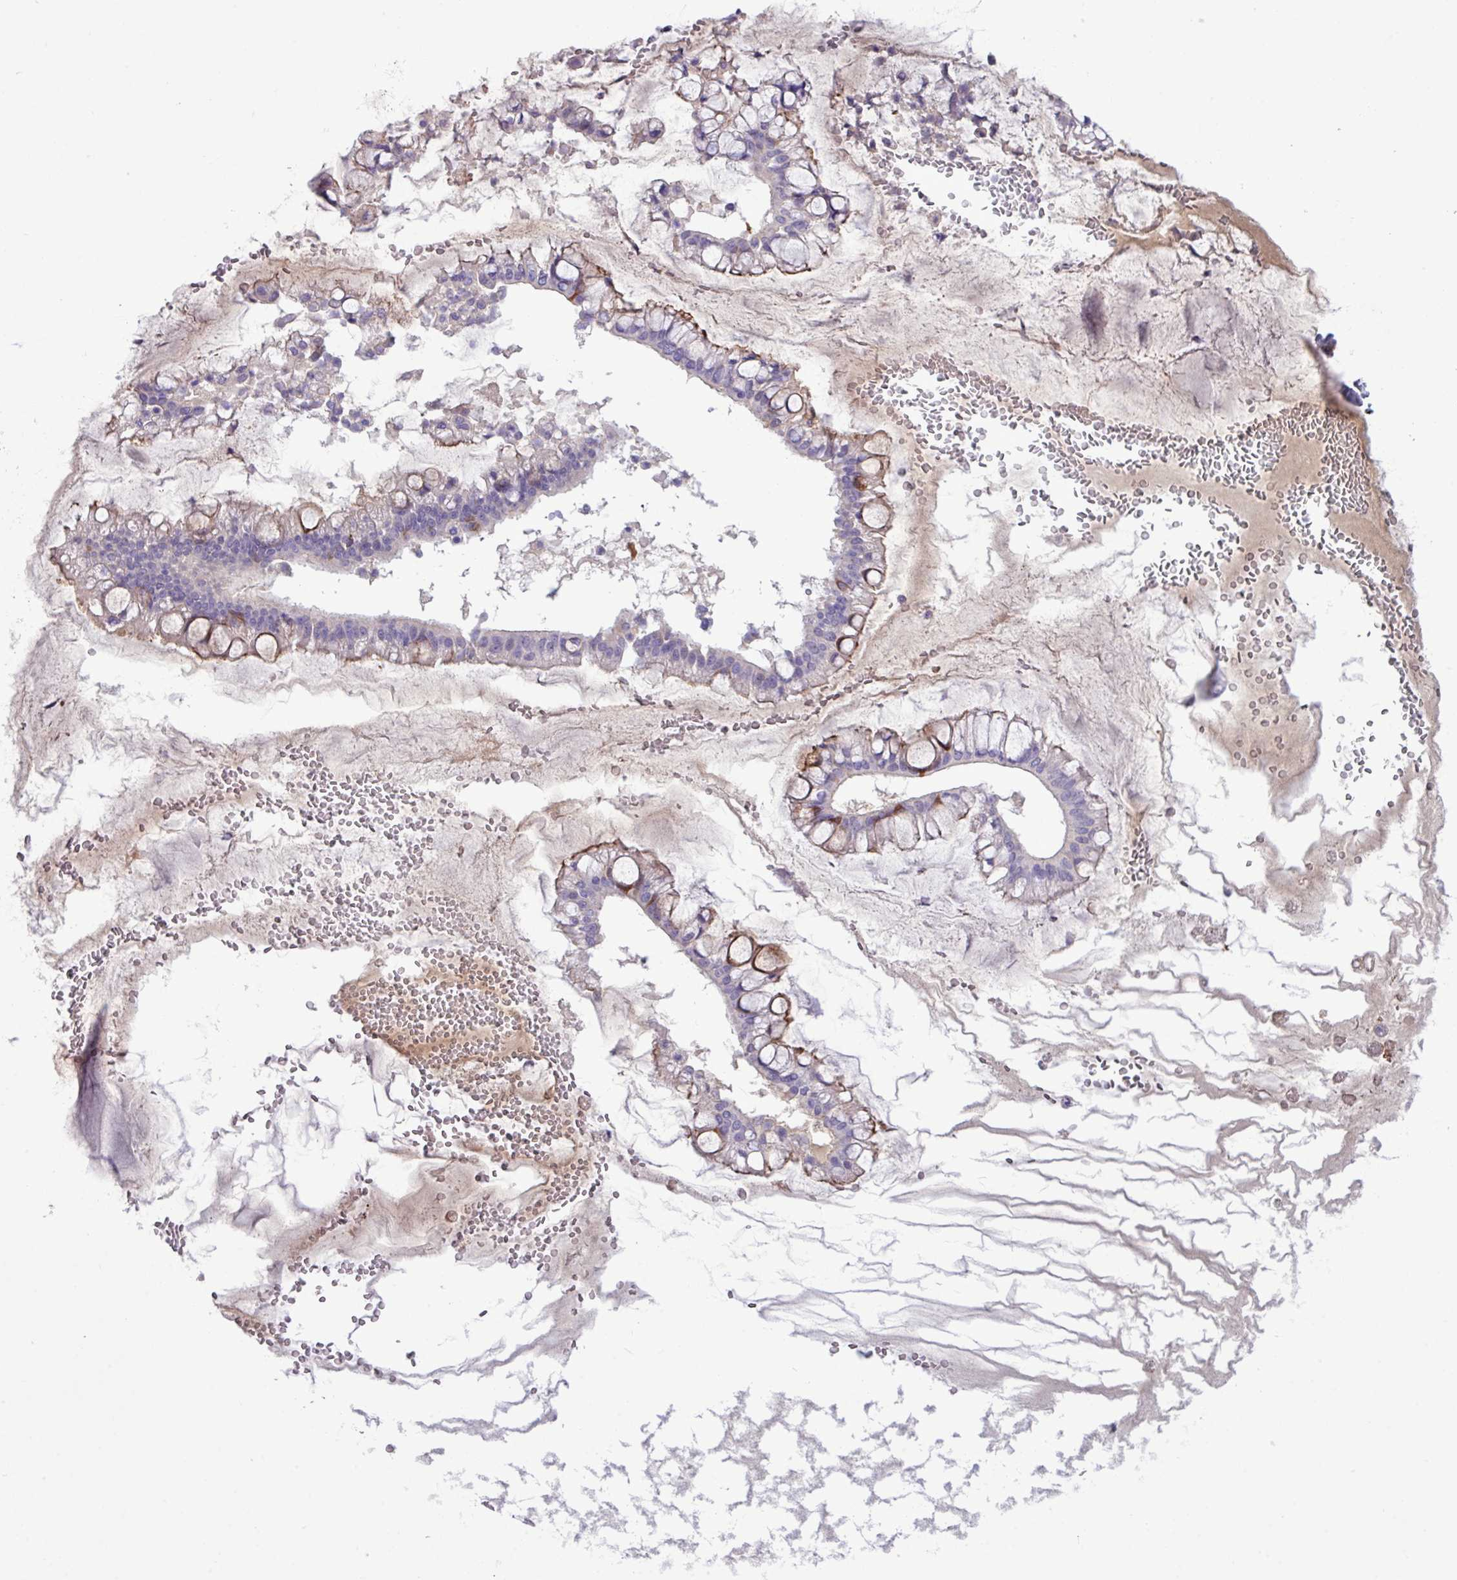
{"staining": {"intensity": "weak", "quantity": "<25%", "location": "cytoplasmic/membranous"}, "tissue": "ovarian cancer", "cell_type": "Tumor cells", "image_type": "cancer", "snomed": [{"axis": "morphology", "description": "Cystadenocarcinoma, mucinous, NOS"}, {"axis": "topography", "description": "Ovary"}], "caption": "Ovarian cancer stained for a protein using immunohistochemistry (IHC) shows no positivity tumor cells.", "gene": "CD248", "patient": {"sex": "female", "age": 73}}